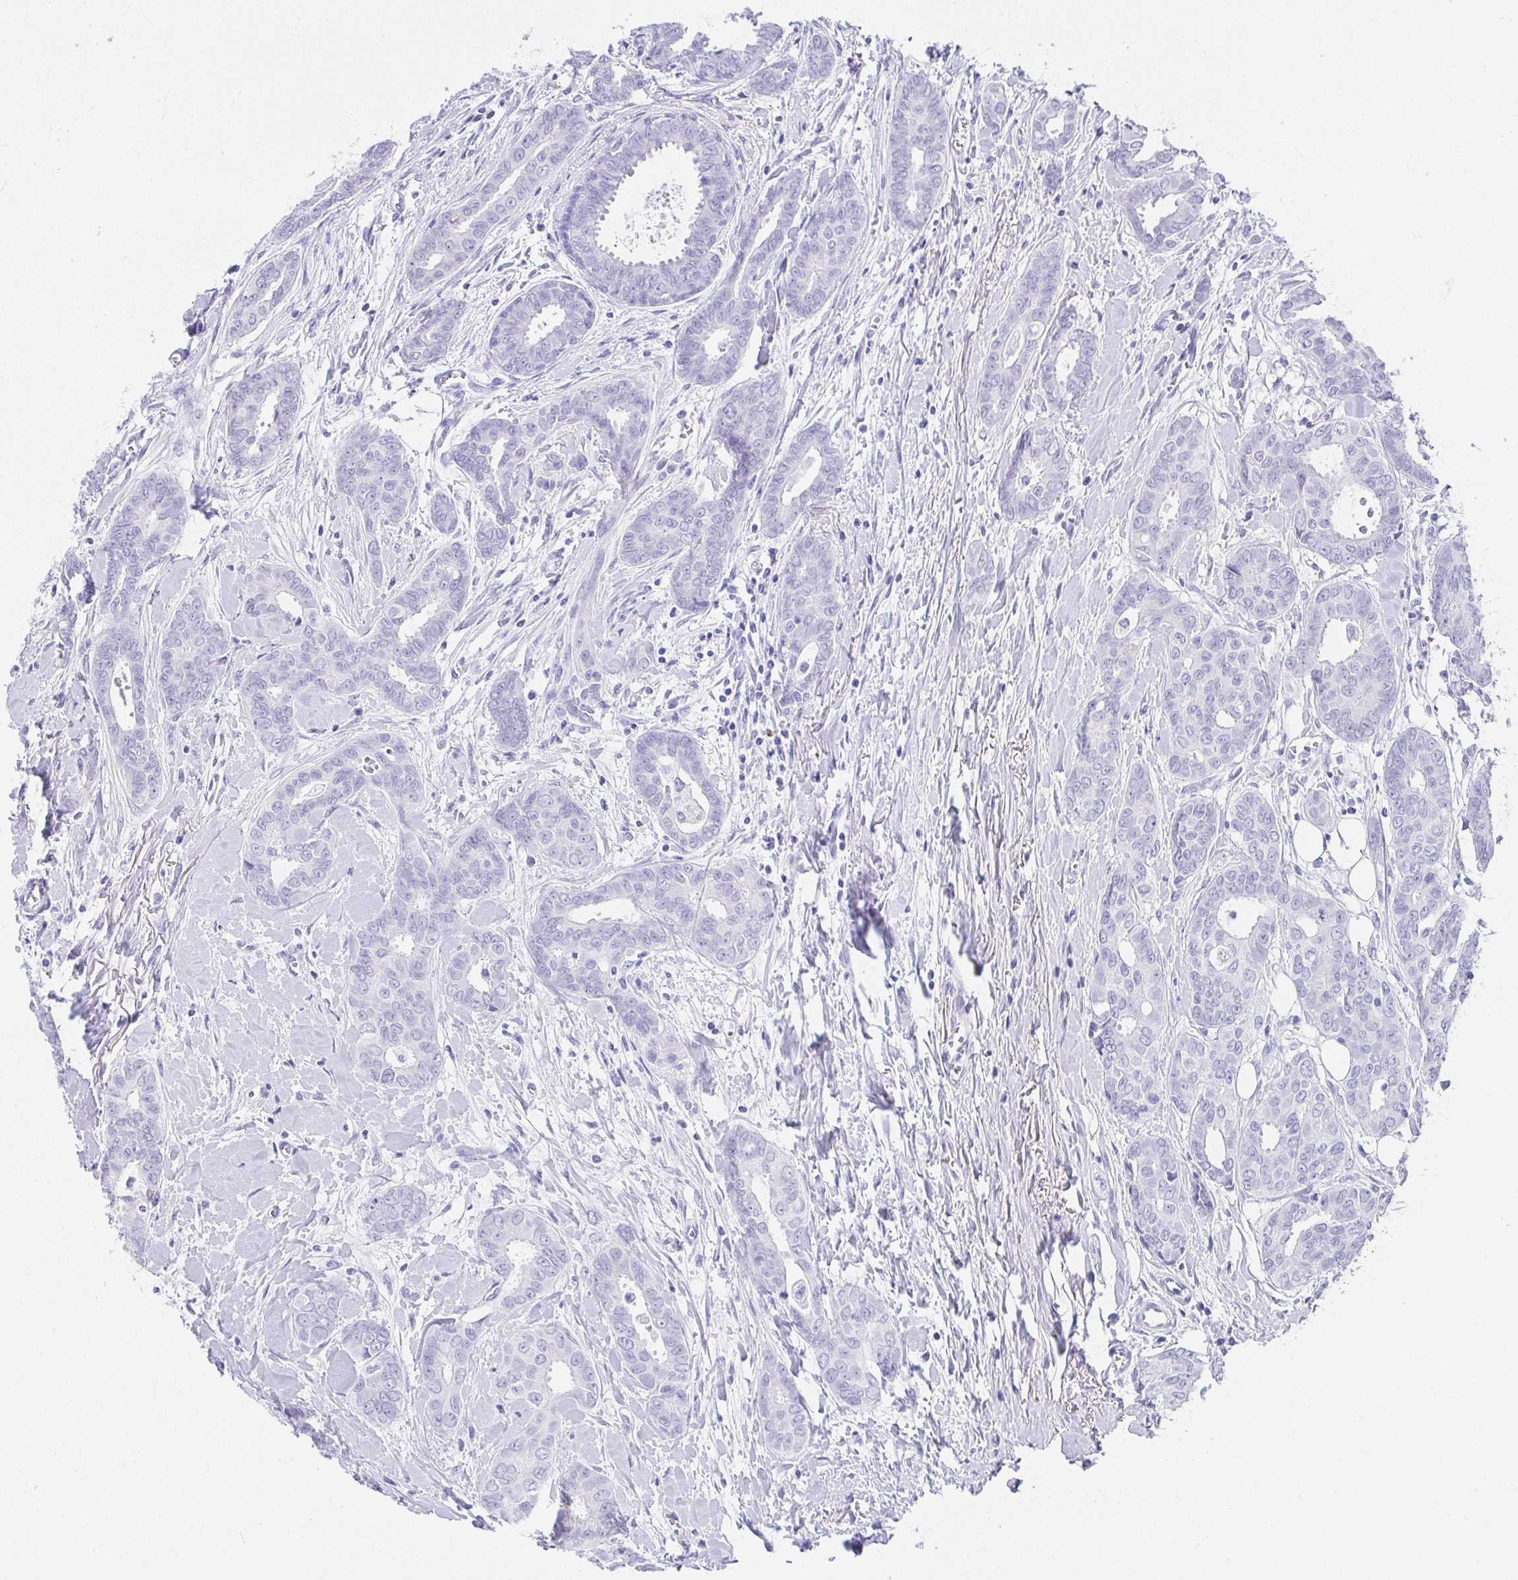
{"staining": {"intensity": "negative", "quantity": "none", "location": "none"}, "tissue": "breast cancer", "cell_type": "Tumor cells", "image_type": "cancer", "snomed": [{"axis": "morphology", "description": "Duct carcinoma"}, {"axis": "topography", "description": "Breast"}], "caption": "Tumor cells are negative for brown protein staining in breast infiltrating ductal carcinoma.", "gene": "VGLL1", "patient": {"sex": "female", "age": 45}}